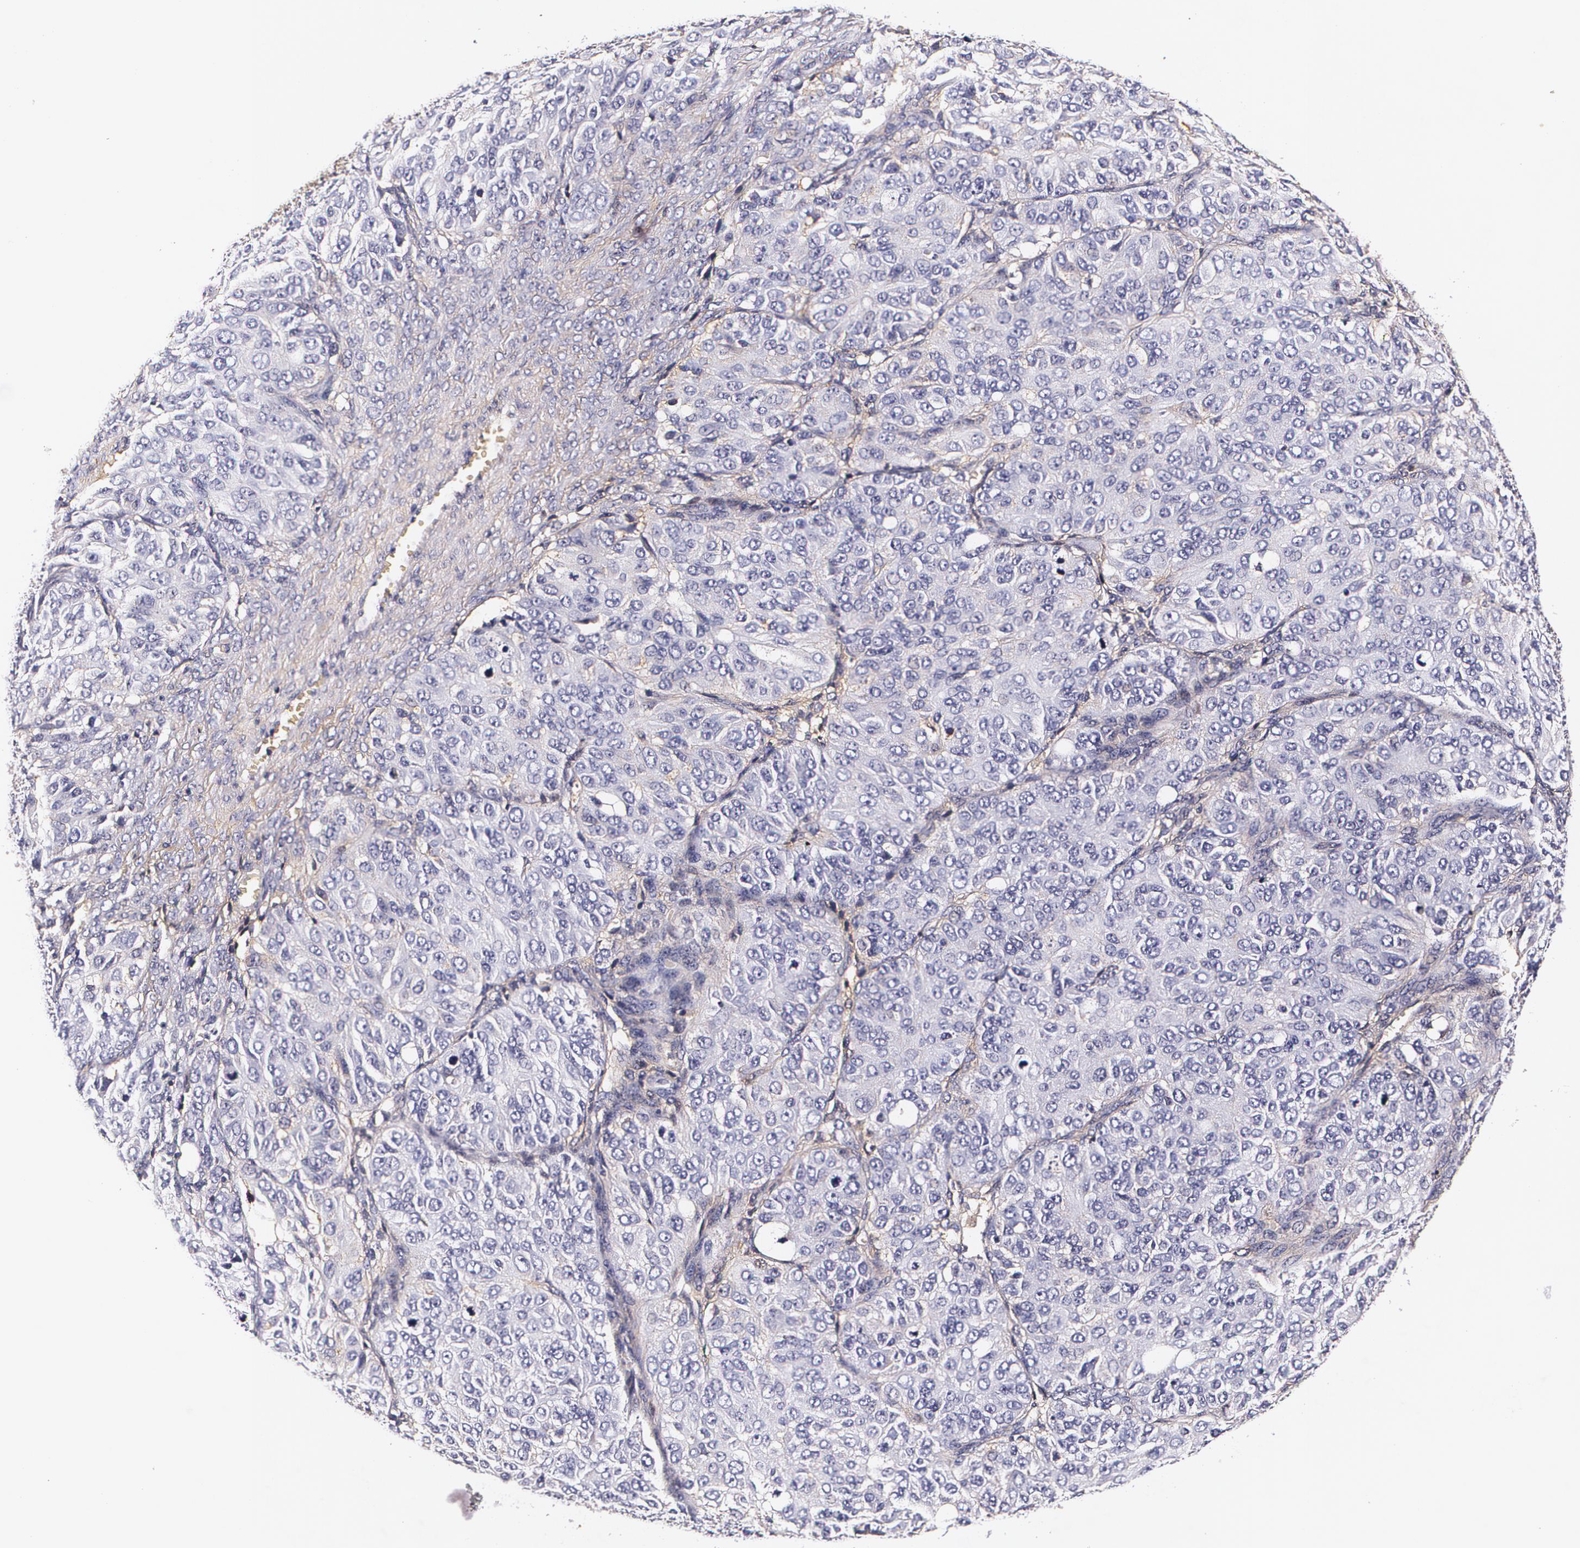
{"staining": {"intensity": "negative", "quantity": "none", "location": "none"}, "tissue": "ovarian cancer", "cell_type": "Tumor cells", "image_type": "cancer", "snomed": [{"axis": "morphology", "description": "Carcinoma, endometroid"}, {"axis": "topography", "description": "Ovary"}], "caption": "Tumor cells show no significant protein positivity in ovarian cancer (endometroid carcinoma).", "gene": "TTR", "patient": {"sex": "female", "age": 51}}